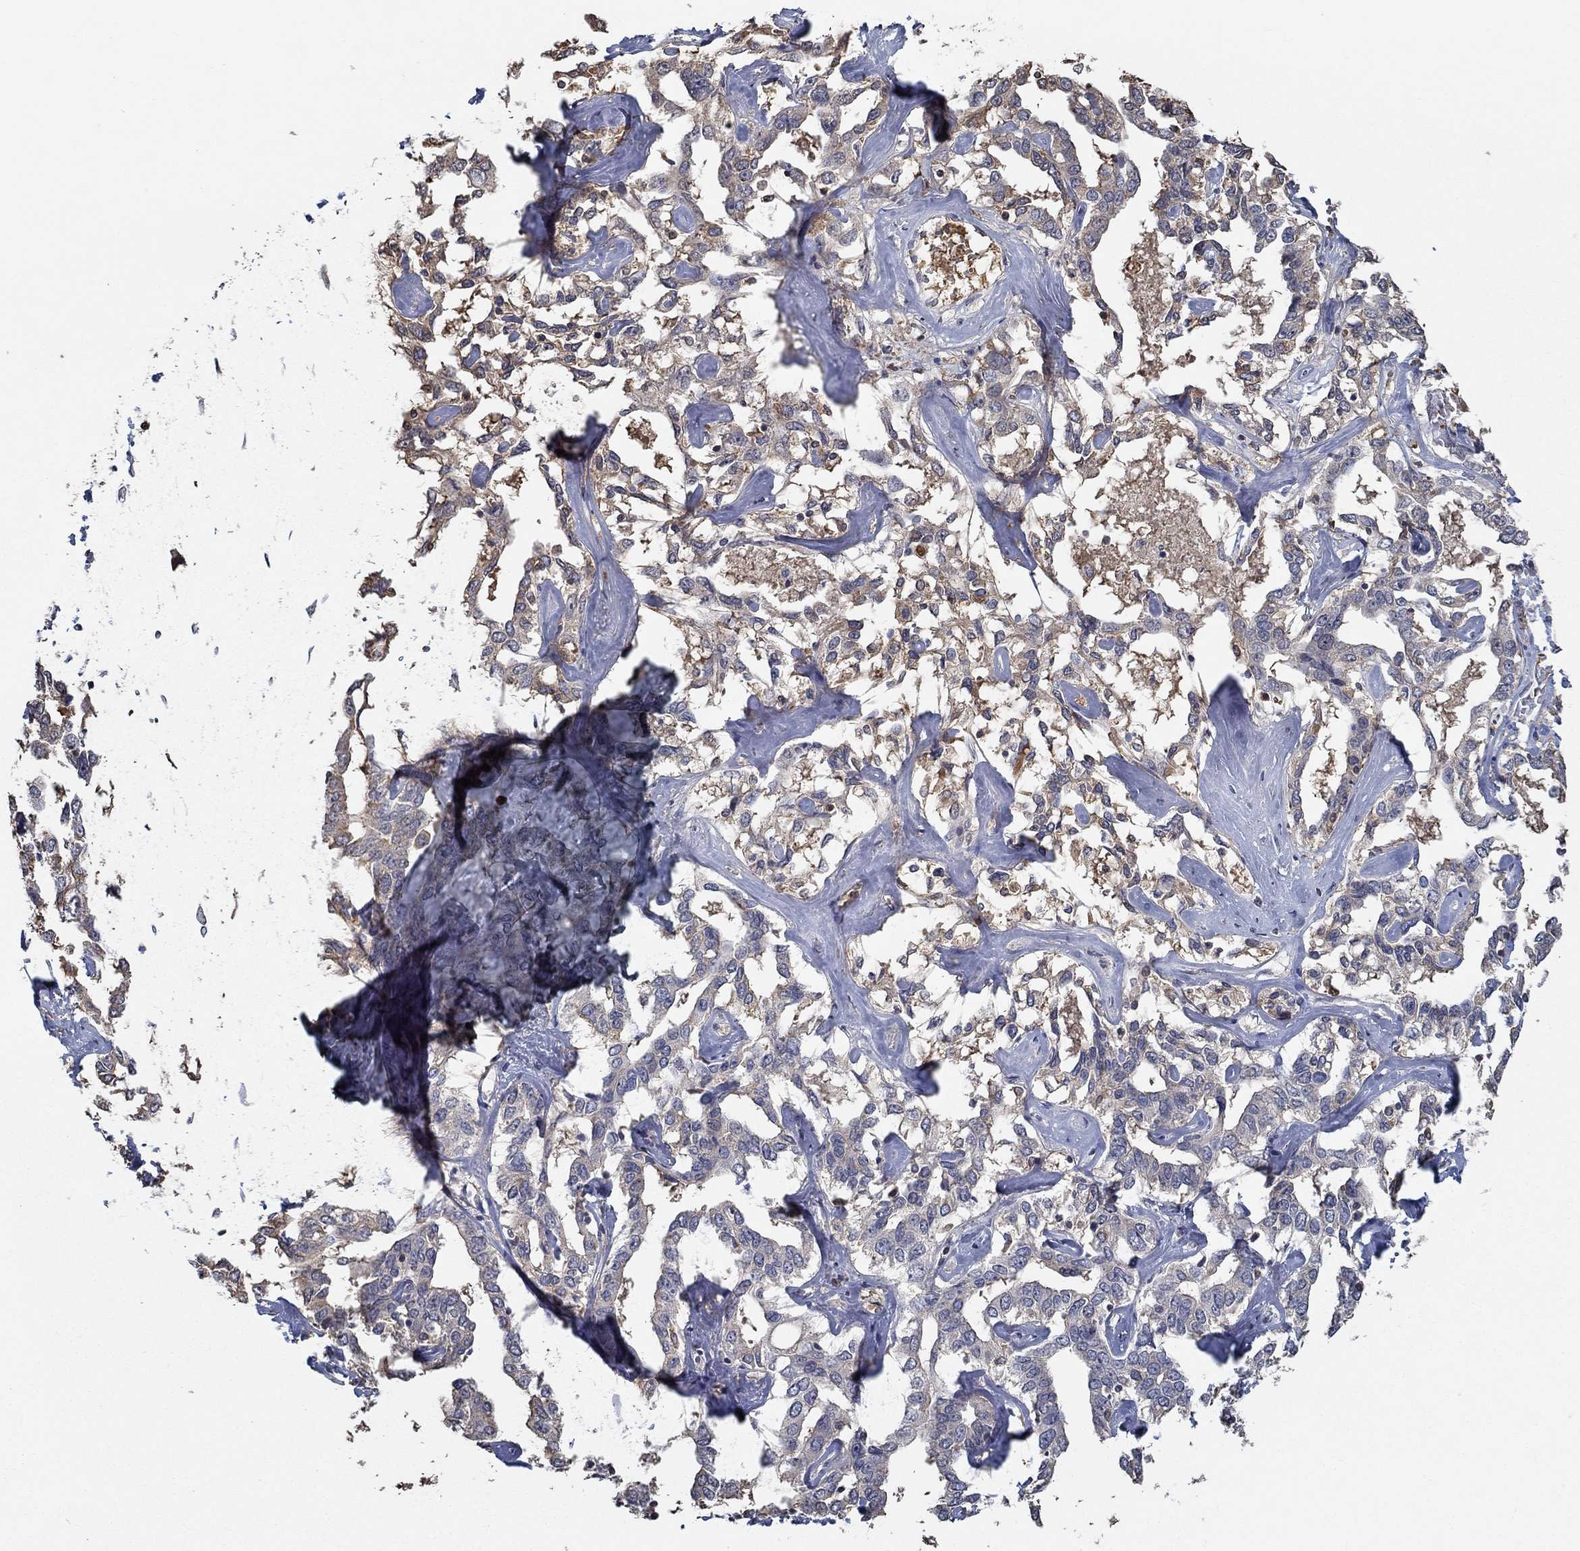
{"staining": {"intensity": "weak", "quantity": "25%-75%", "location": "cytoplasmic/membranous"}, "tissue": "liver cancer", "cell_type": "Tumor cells", "image_type": "cancer", "snomed": [{"axis": "morphology", "description": "Cholangiocarcinoma"}, {"axis": "topography", "description": "Liver"}], "caption": "Protein staining reveals weak cytoplasmic/membranous staining in approximately 25%-75% of tumor cells in liver cholangiocarcinoma. The protein is shown in brown color, while the nuclei are stained blue.", "gene": "IL10", "patient": {"sex": "male", "age": 59}}